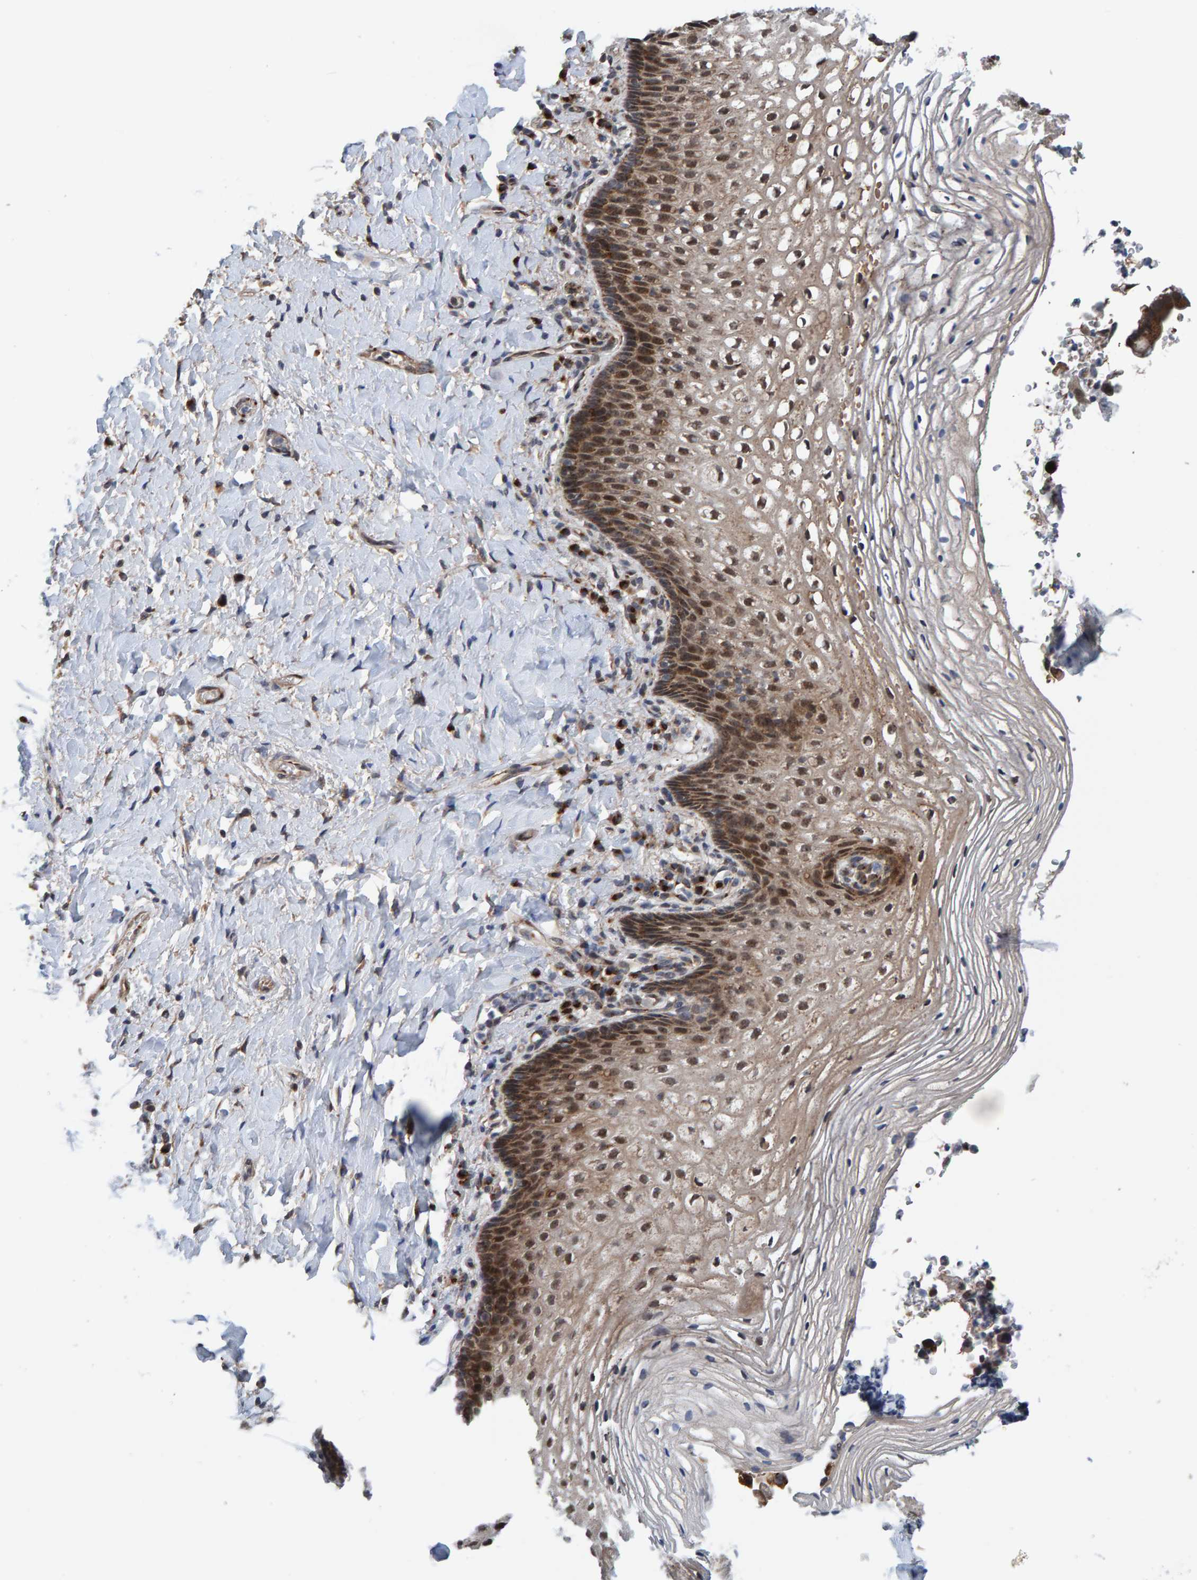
{"staining": {"intensity": "moderate", "quantity": ">75%", "location": "cytoplasmic/membranous,nuclear"}, "tissue": "vagina", "cell_type": "Squamous epithelial cells", "image_type": "normal", "snomed": [{"axis": "morphology", "description": "Normal tissue, NOS"}, {"axis": "topography", "description": "Vagina"}], "caption": "Protein analysis of normal vagina demonstrates moderate cytoplasmic/membranous,nuclear positivity in about >75% of squamous epithelial cells. (IHC, brightfield microscopy, high magnification).", "gene": "CCDC25", "patient": {"sex": "female", "age": 60}}